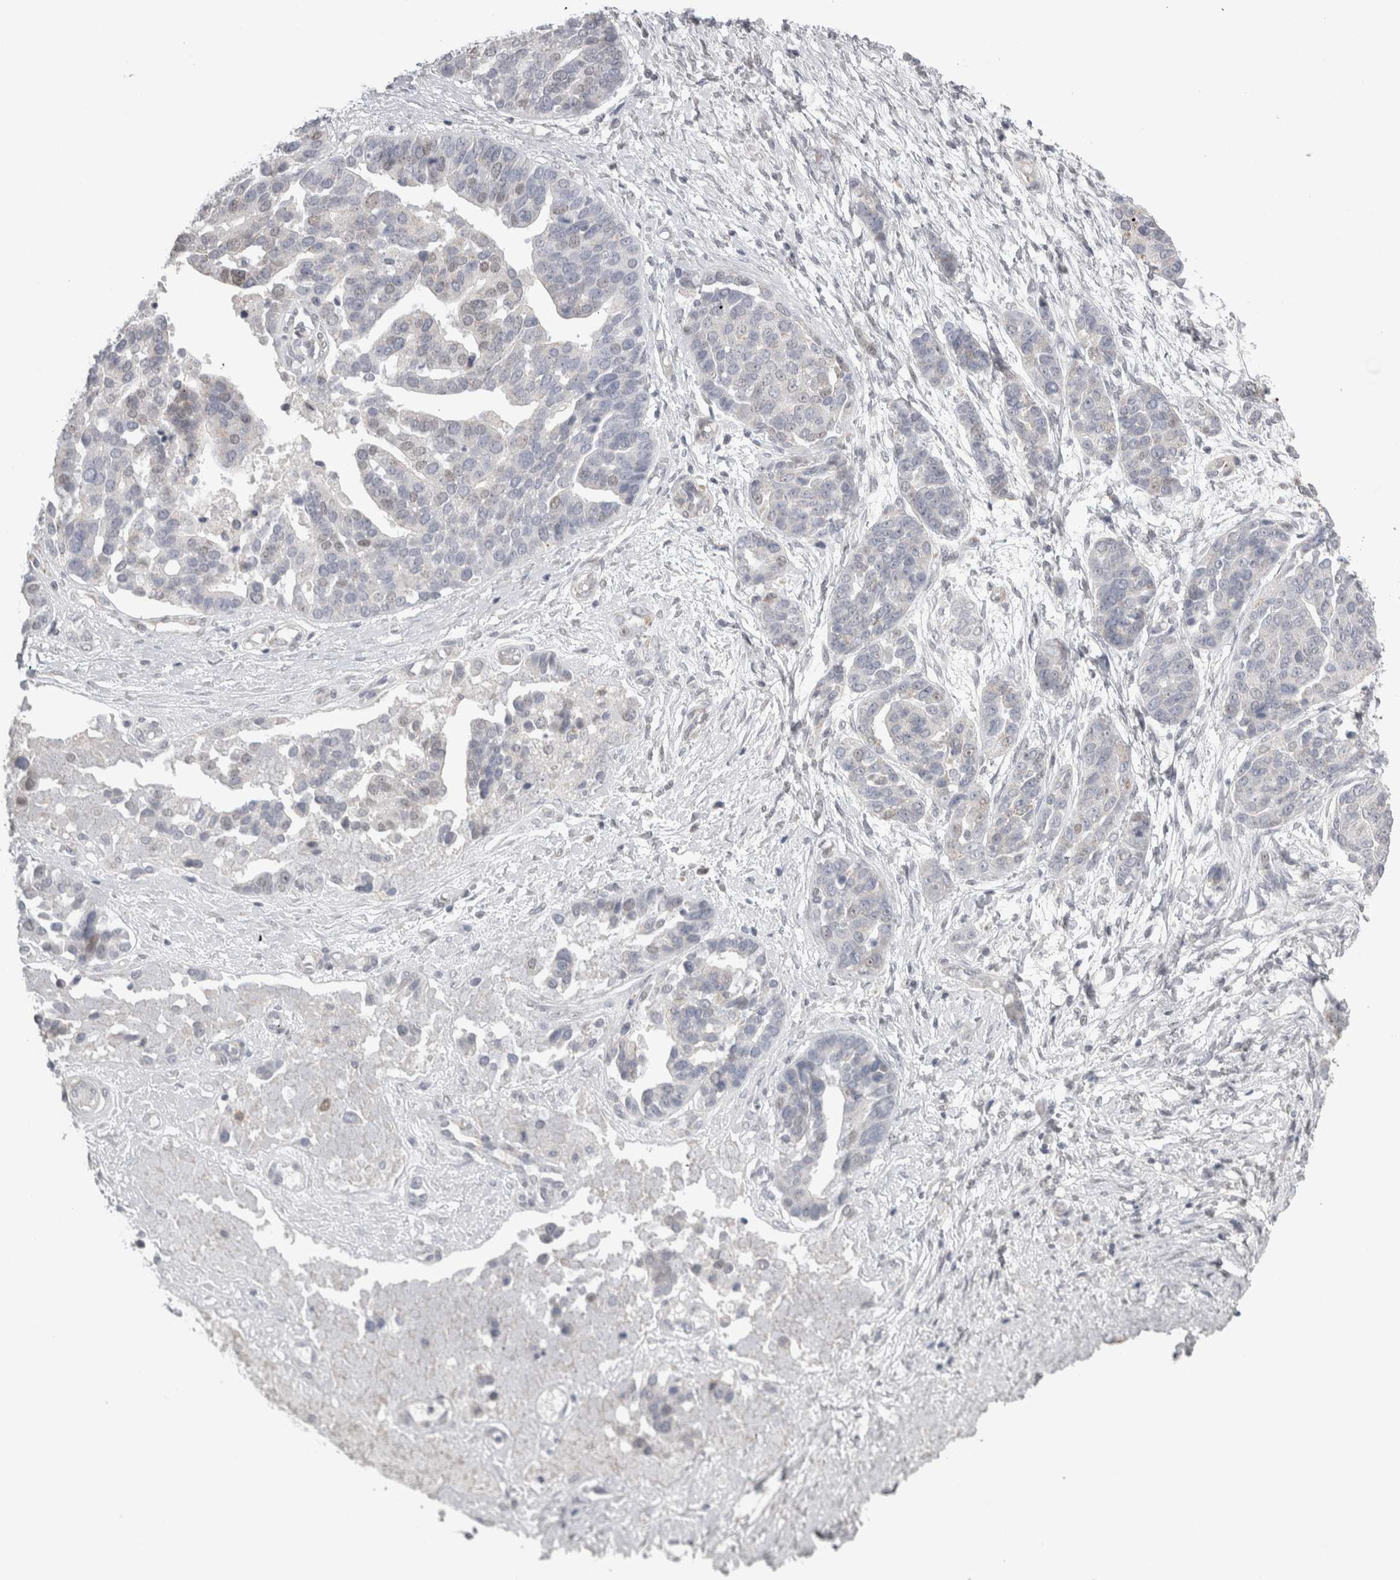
{"staining": {"intensity": "weak", "quantity": "<25%", "location": "nuclear"}, "tissue": "ovarian cancer", "cell_type": "Tumor cells", "image_type": "cancer", "snomed": [{"axis": "morphology", "description": "Cystadenocarcinoma, serous, NOS"}, {"axis": "topography", "description": "Ovary"}], "caption": "This is an IHC photomicrograph of human ovarian serous cystadenocarcinoma. There is no staining in tumor cells.", "gene": "PLIN1", "patient": {"sex": "female", "age": 44}}